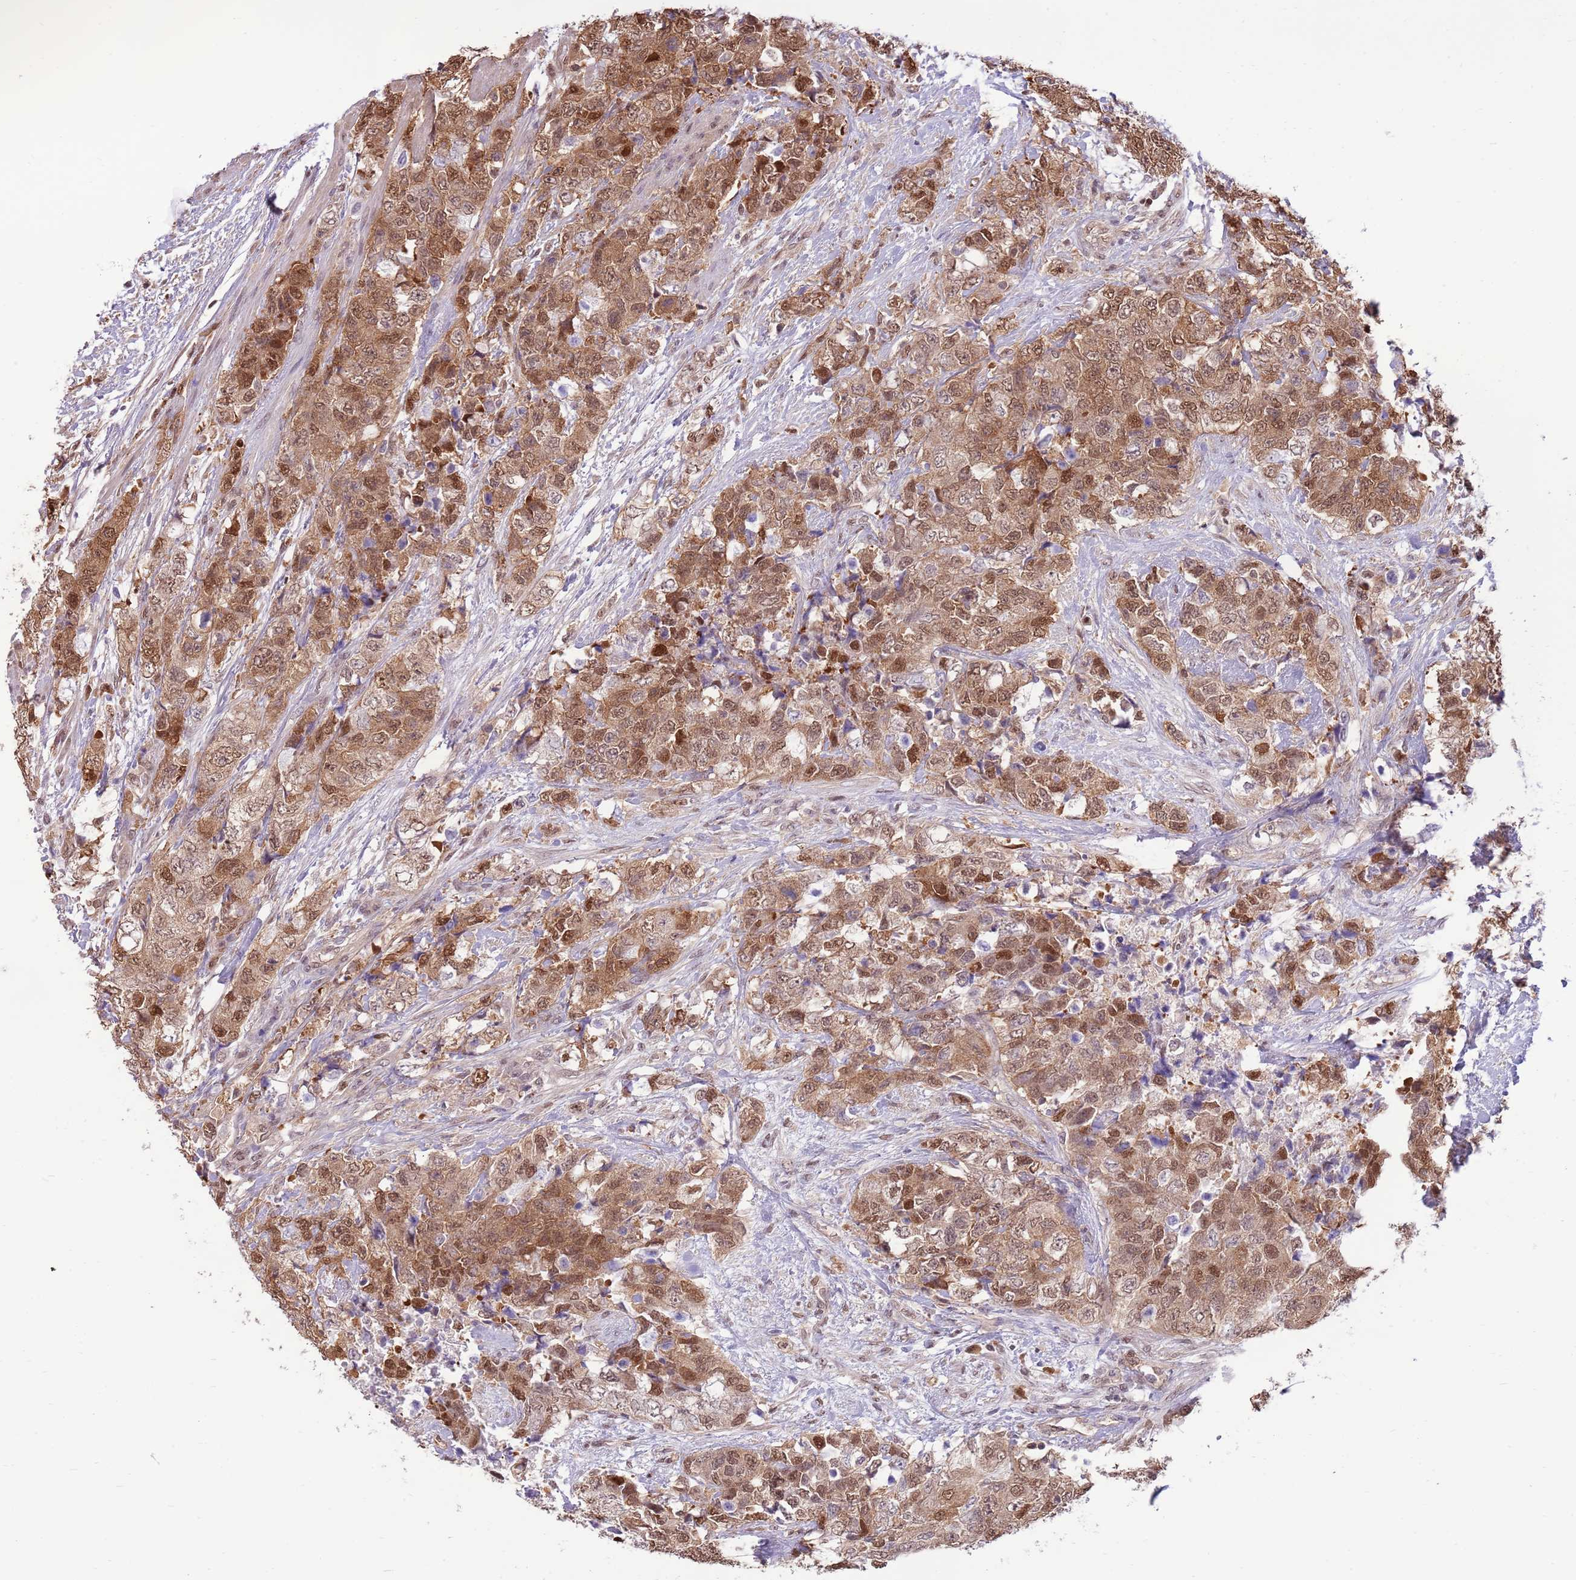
{"staining": {"intensity": "moderate", "quantity": "25%-75%", "location": "cytoplasmic/membranous,nuclear"}, "tissue": "urothelial cancer", "cell_type": "Tumor cells", "image_type": "cancer", "snomed": [{"axis": "morphology", "description": "Urothelial carcinoma, High grade"}, {"axis": "topography", "description": "Urinary bladder"}], "caption": "This micrograph demonstrates urothelial carcinoma (high-grade) stained with IHC to label a protein in brown. The cytoplasmic/membranous and nuclear of tumor cells show moderate positivity for the protein. Nuclei are counter-stained blue.", "gene": "NSFL1C", "patient": {"sex": "female", "age": 78}}